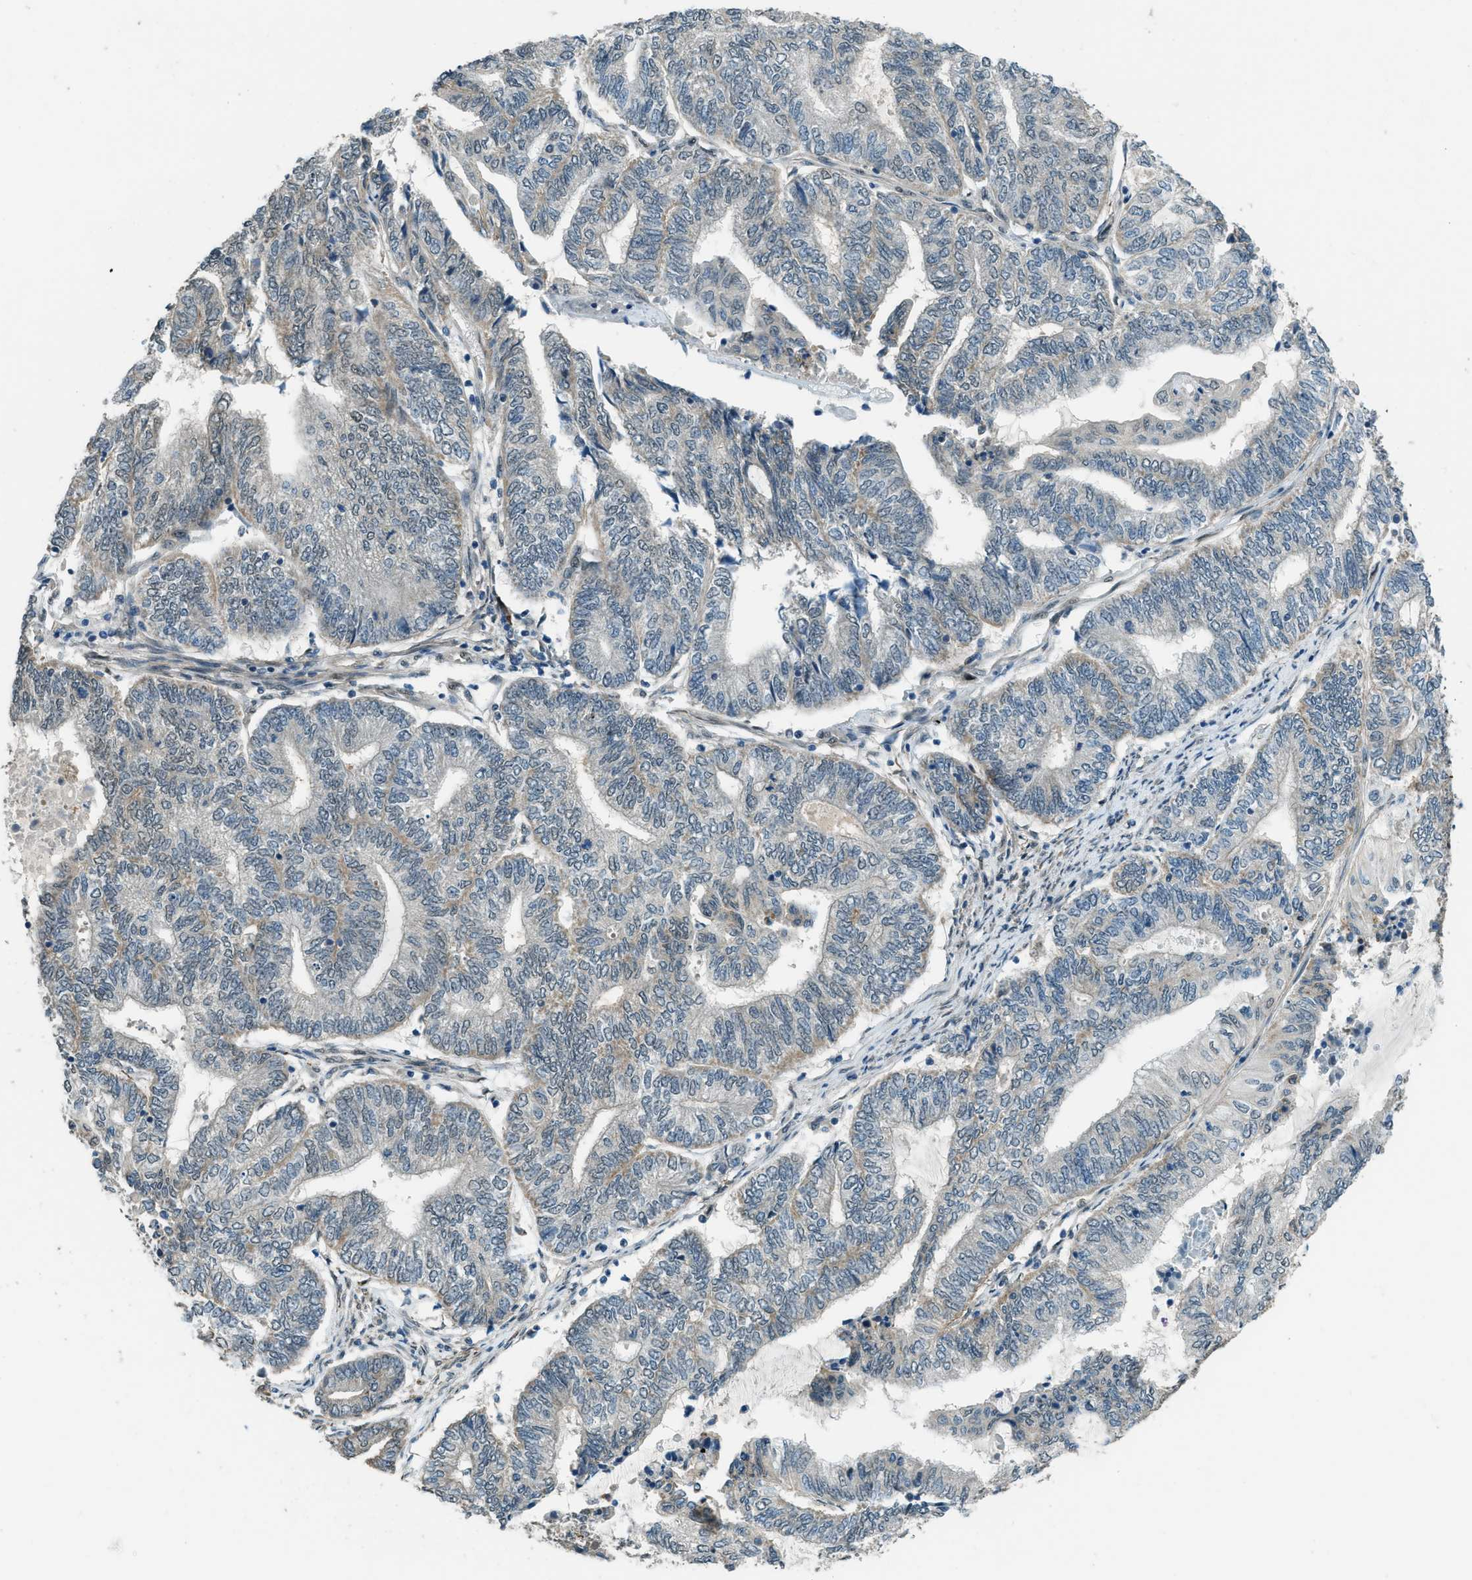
{"staining": {"intensity": "negative", "quantity": "none", "location": "none"}, "tissue": "endometrial cancer", "cell_type": "Tumor cells", "image_type": "cancer", "snomed": [{"axis": "morphology", "description": "Adenocarcinoma, NOS"}, {"axis": "topography", "description": "Uterus"}, {"axis": "topography", "description": "Endometrium"}], "caption": "High magnification brightfield microscopy of endometrial cancer (adenocarcinoma) stained with DAB (3,3'-diaminobenzidine) (brown) and counterstained with hematoxylin (blue): tumor cells show no significant positivity.", "gene": "NPEPL1", "patient": {"sex": "female", "age": 70}}